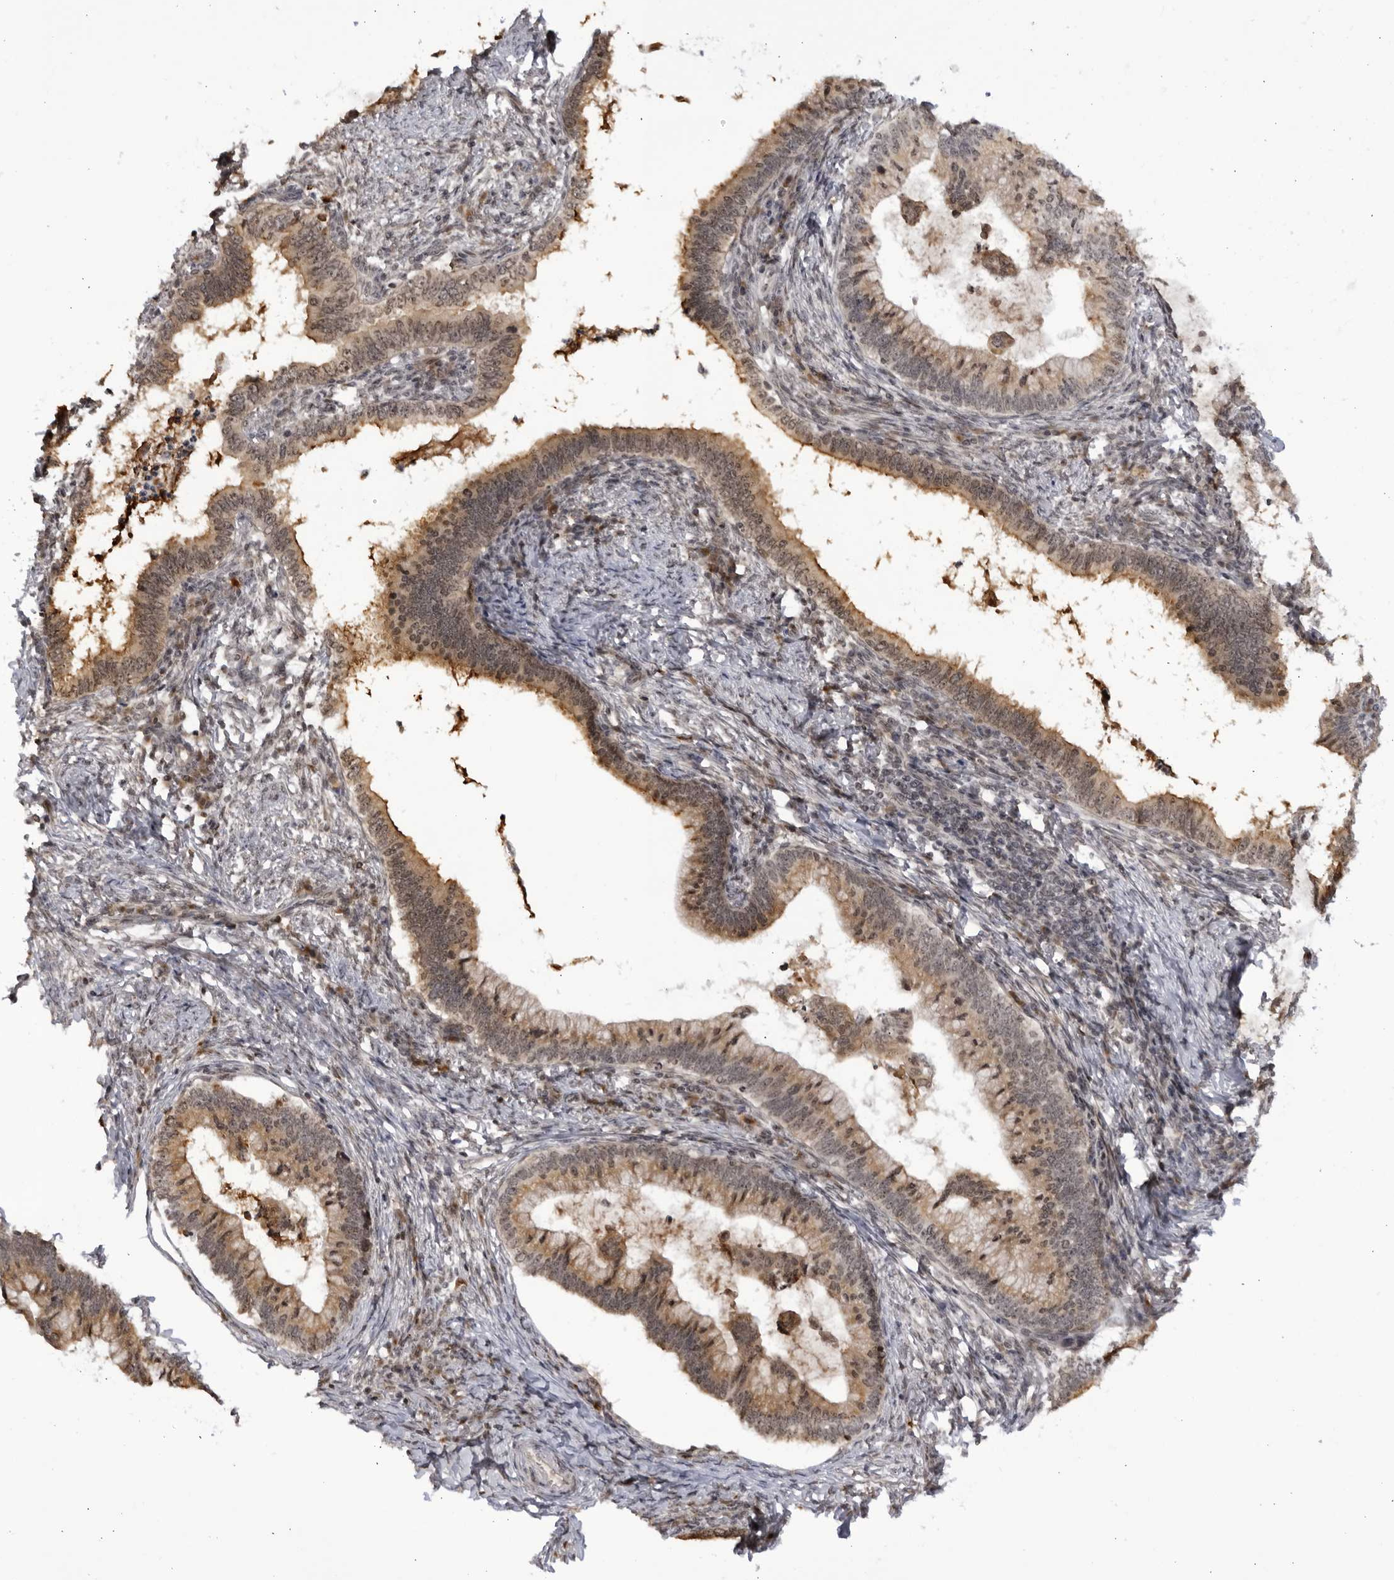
{"staining": {"intensity": "weak", "quantity": ">75%", "location": "cytoplasmic/membranous,nuclear"}, "tissue": "cervical cancer", "cell_type": "Tumor cells", "image_type": "cancer", "snomed": [{"axis": "morphology", "description": "Adenocarcinoma, NOS"}, {"axis": "topography", "description": "Cervix"}], "caption": "Cervical cancer tissue exhibits weak cytoplasmic/membranous and nuclear positivity in about >75% of tumor cells, visualized by immunohistochemistry.", "gene": "RASGEF1C", "patient": {"sex": "female", "age": 36}}